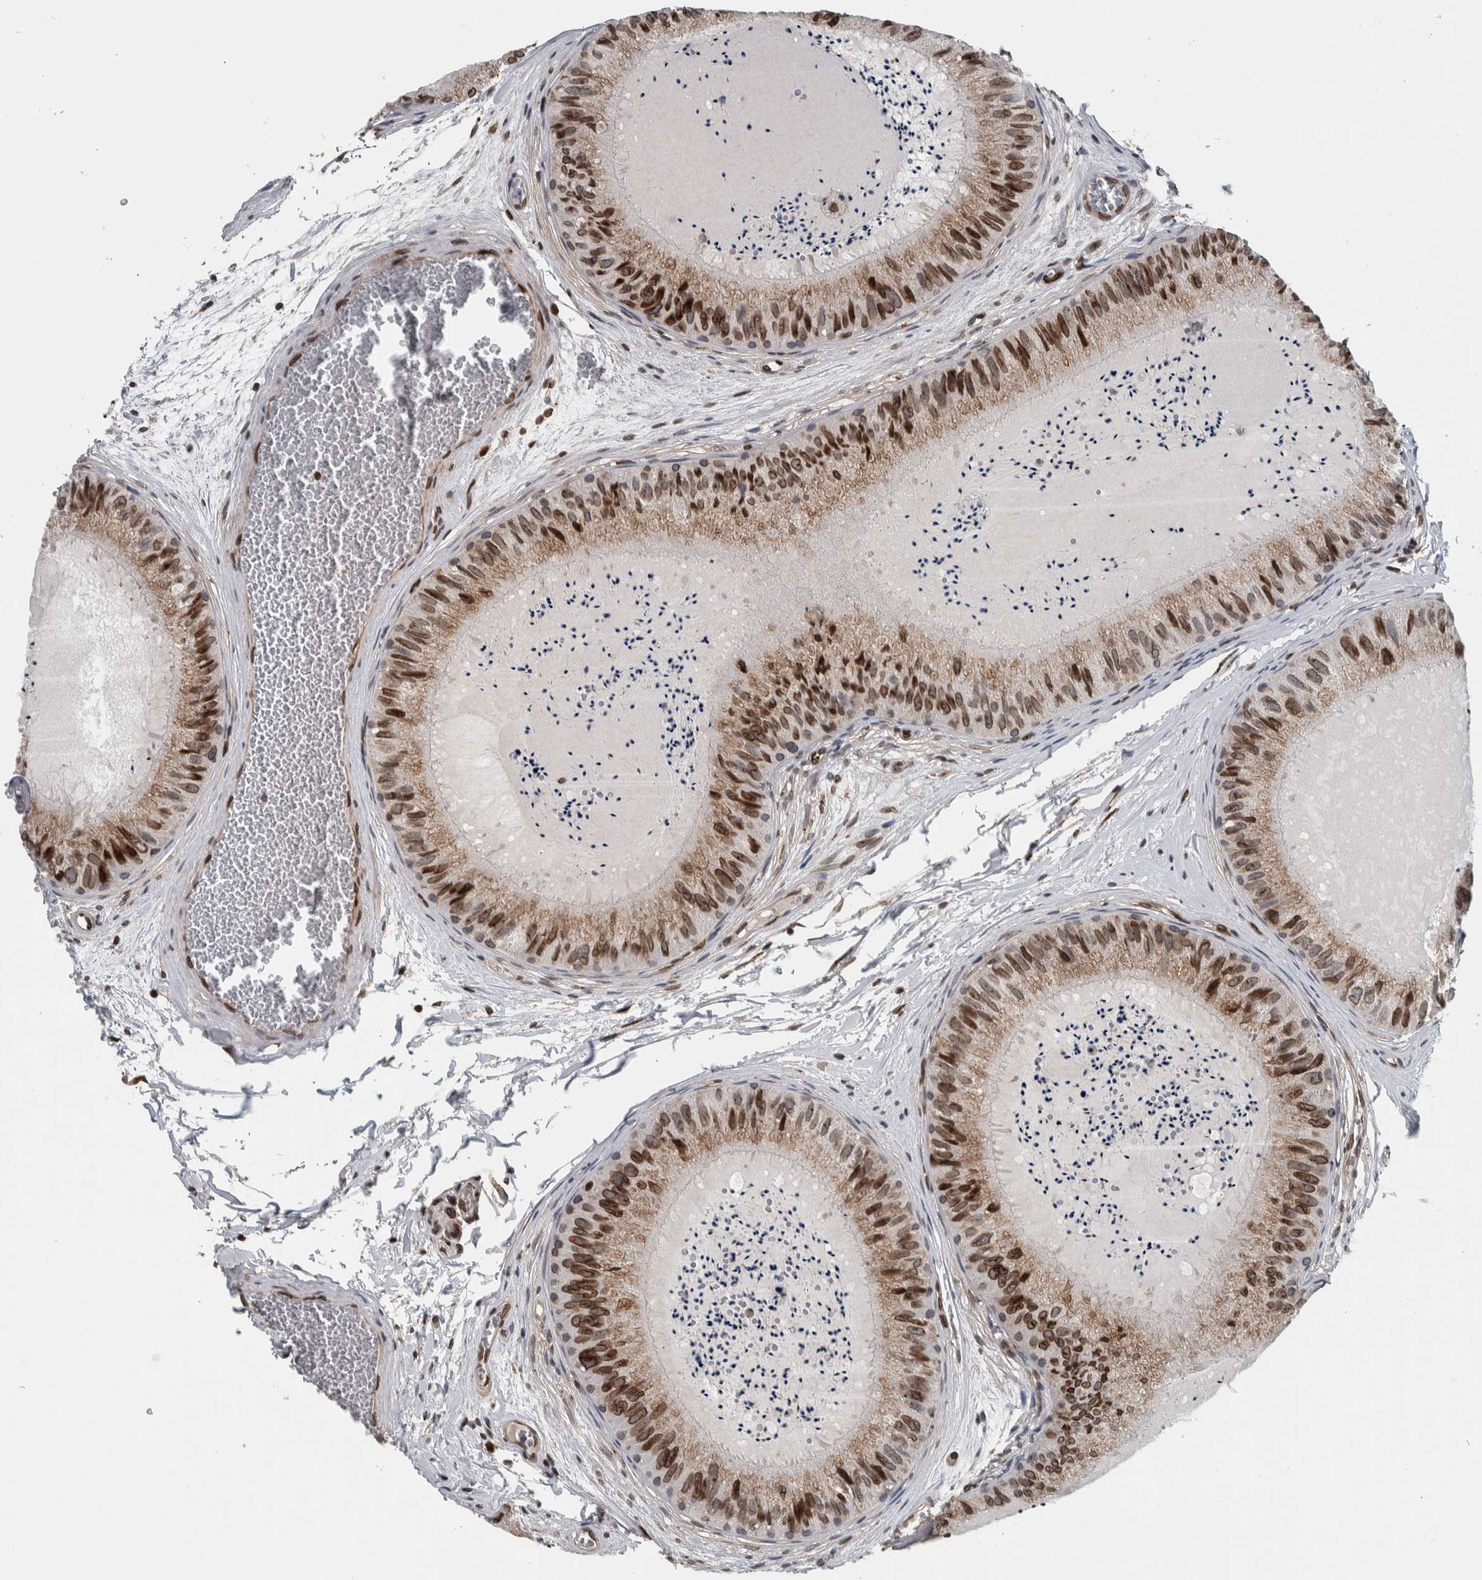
{"staining": {"intensity": "strong", "quantity": "25%-75%", "location": "cytoplasmic/membranous,nuclear"}, "tissue": "epididymis", "cell_type": "Glandular cells", "image_type": "normal", "snomed": [{"axis": "morphology", "description": "Normal tissue, NOS"}, {"axis": "topography", "description": "Epididymis"}], "caption": "This image demonstrates benign epididymis stained with immunohistochemistry (IHC) to label a protein in brown. The cytoplasmic/membranous,nuclear of glandular cells show strong positivity for the protein. Nuclei are counter-stained blue.", "gene": "FAM135B", "patient": {"sex": "male", "age": 31}}